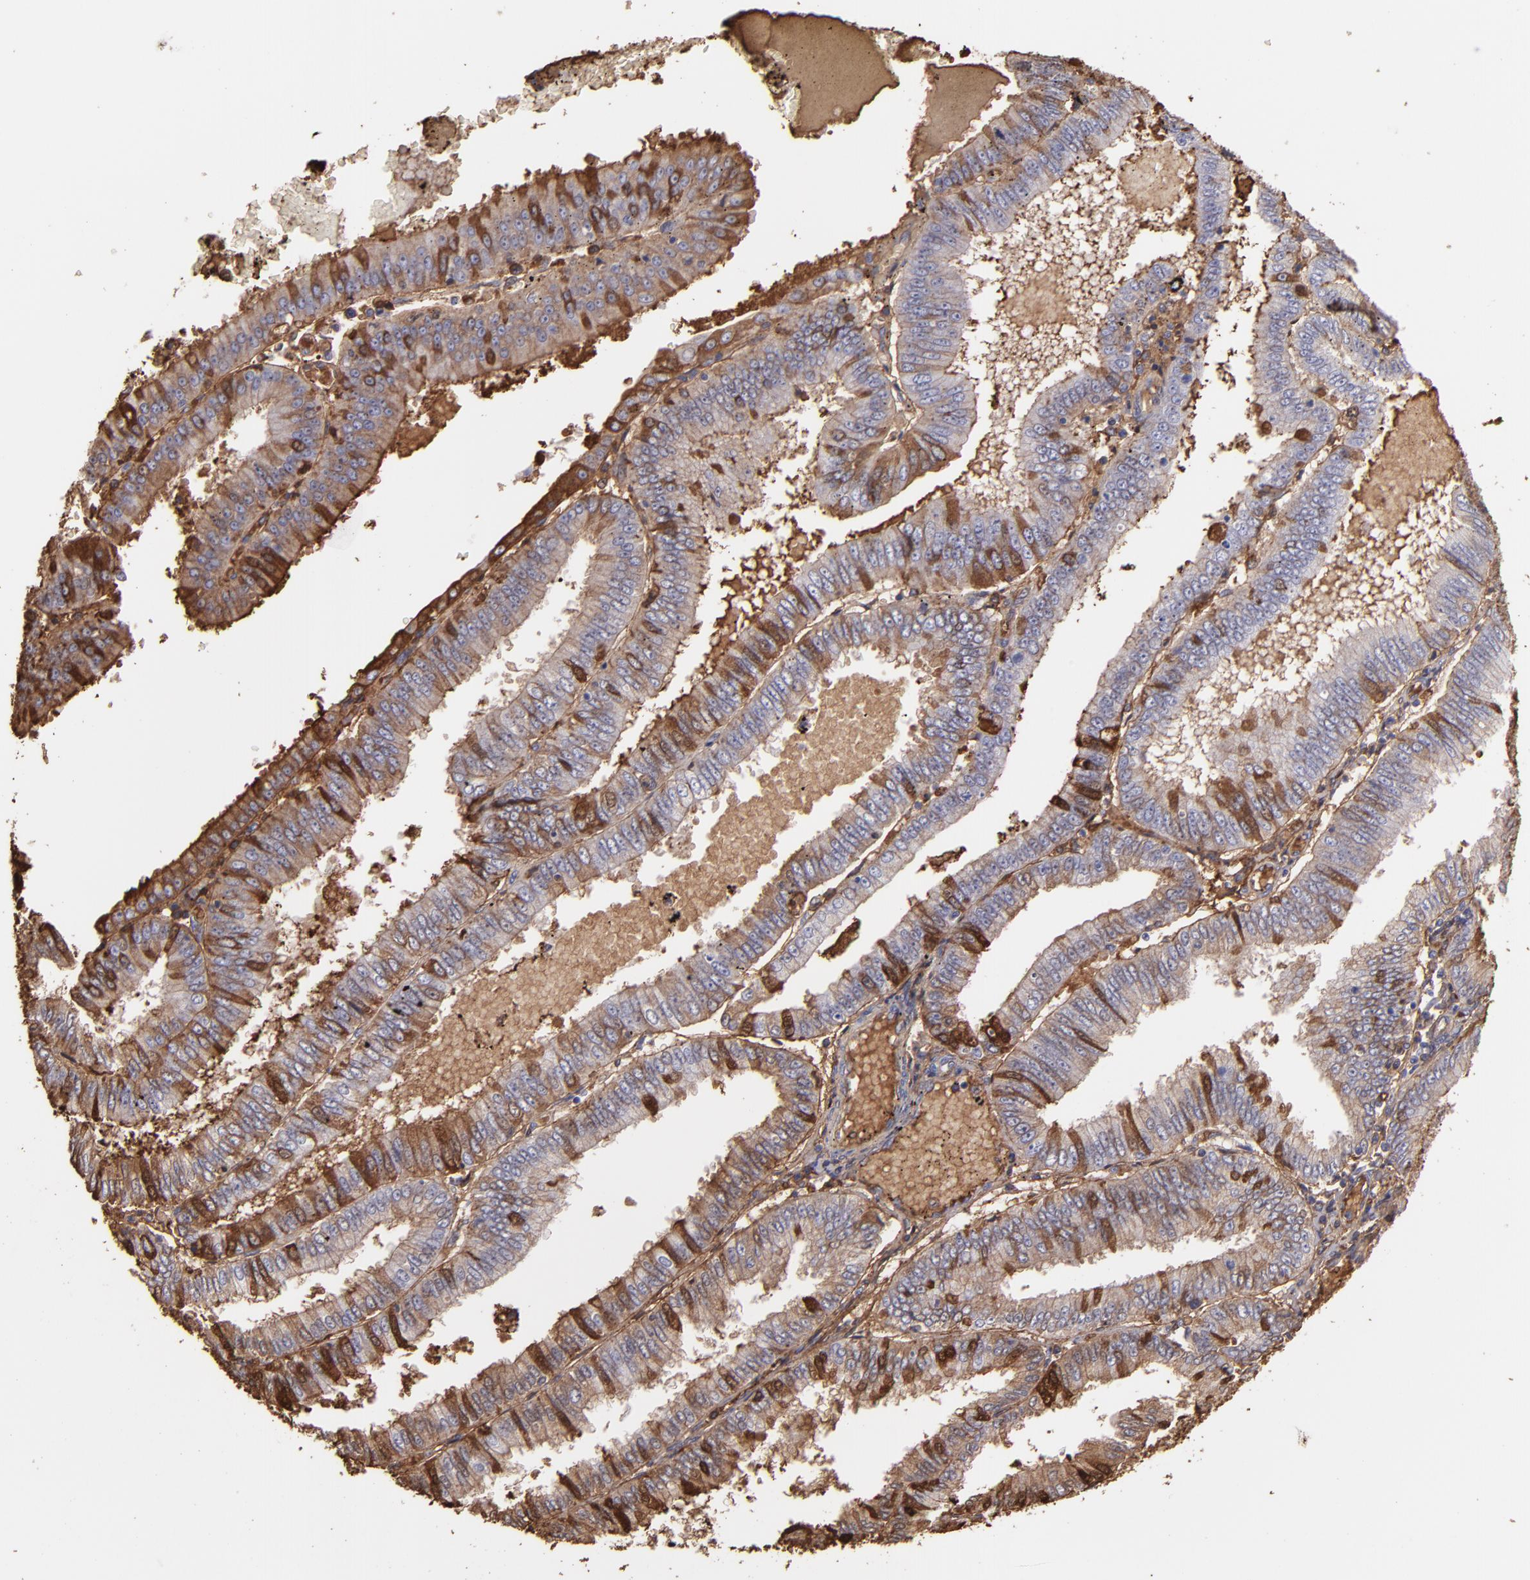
{"staining": {"intensity": "moderate", "quantity": "25%-75%", "location": "cytoplasmic/membranous"}, "tissue": "endometrial cancer", "cell_type": "Tumor cells", "image_type": "cancer", "snomed": [{"axis": "morphology", "description": "Adenocarcinoma, NOS"}, {"axis": "topography", "description": "Endometrium"}], "caption": "Tumor cells exhibit moderate cytoplasmic/membranous staining in about 25%-75% of cells in endometrial adenocarcinoma.", "gene": "FGB", "patient": {"sex": "female", "age": 66}}